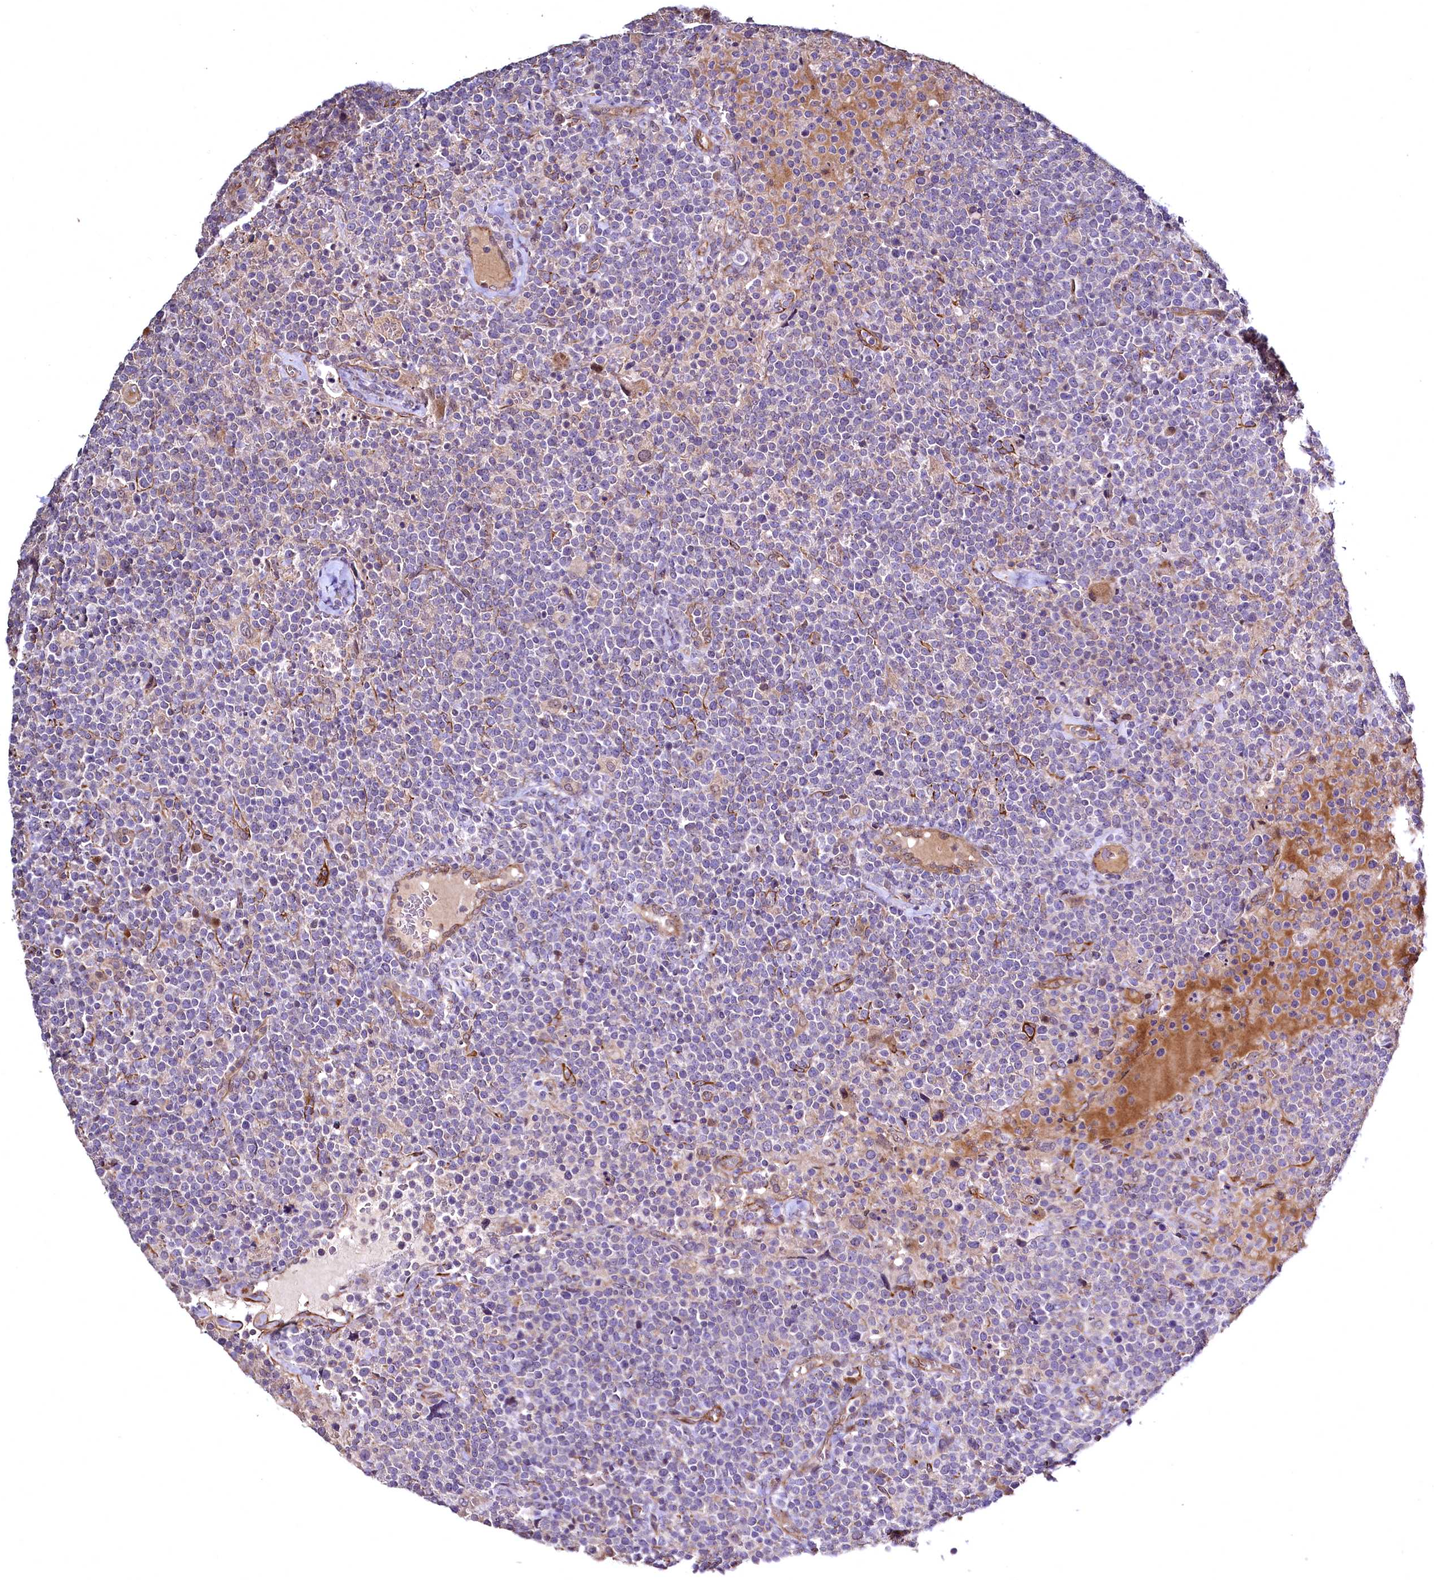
{"staining": {"intensity": "negative", "quantity": "none", "location": "none"}, "tissue": "lymphoma", "cell_type": "Tumor cells", "image_type": "cancer", "snomed": [{"axis": "morphology", "description": "Malignant lymphoma, non-Hodgkin's type, High grade"}, {"axis": "topography", "description": "Lymph node"}], "caption": "This micrograph is of high-grade malignant lymphoma, non-Hodgkin's type stained with immunohistochemistry (IHC) to label a protein in brown with the nuclei are counter-stained blue. There is no positivity in tumor cells. The staining was performed using DAB to visualize the protein expression in brown, while the nuclei were stained in blue with hematoxylin (Magnification: 20x).", "gene": "TBCEL", "patient": {"sex": "male", "age": 61}}